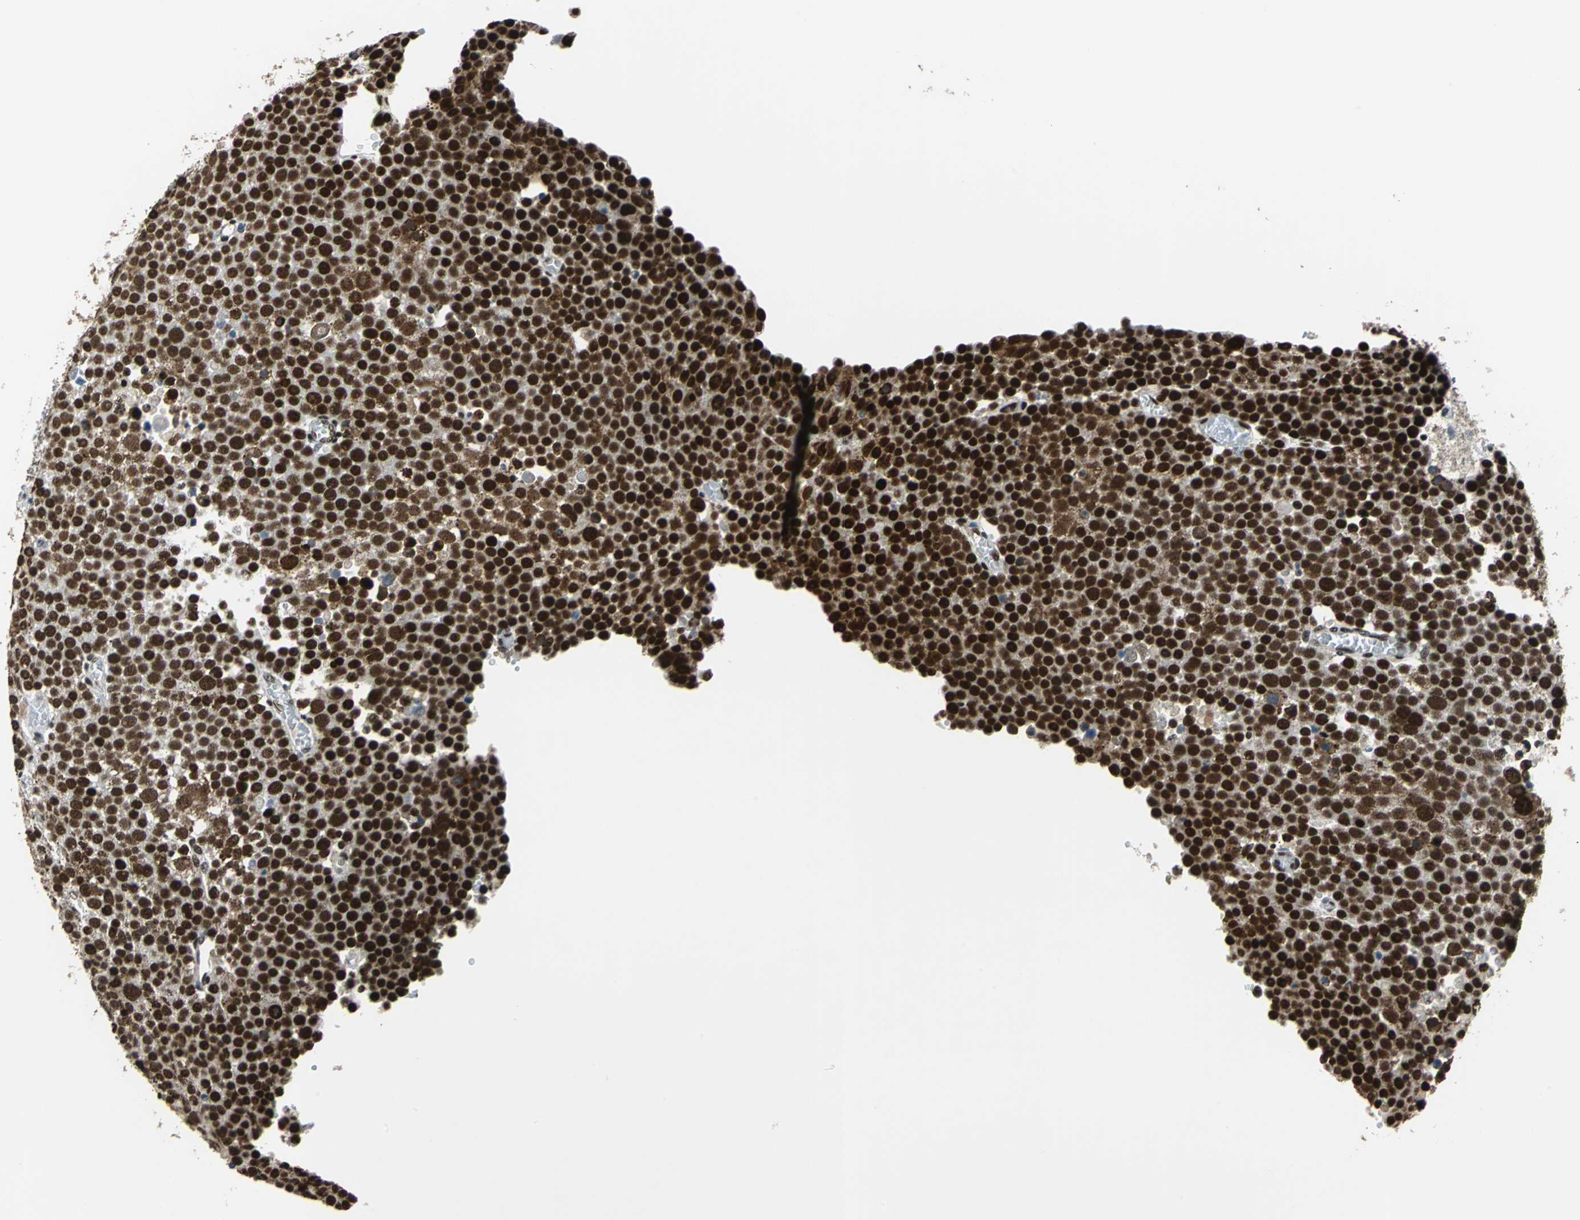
{"staining": {"intensity": "strong", "quantity": ">75%", "location": "nuclear"}, "tissue": "testis cancer", "cell_type": "Tumor cells", "image_type": "cancer", "snomed": [{"axis": "morphology", "description": "Seminoma, NOS"}, {"axis": "topography", "description": "Testis"}], "caption": "There is high levels of strong nuclear positivity in tumor cells of testis cancer (seminoma), as demonstrated by immunohistochemical staining (brown color).", "gene": "BCLAF1", "patient": {"sex": "male", "age": 71}}